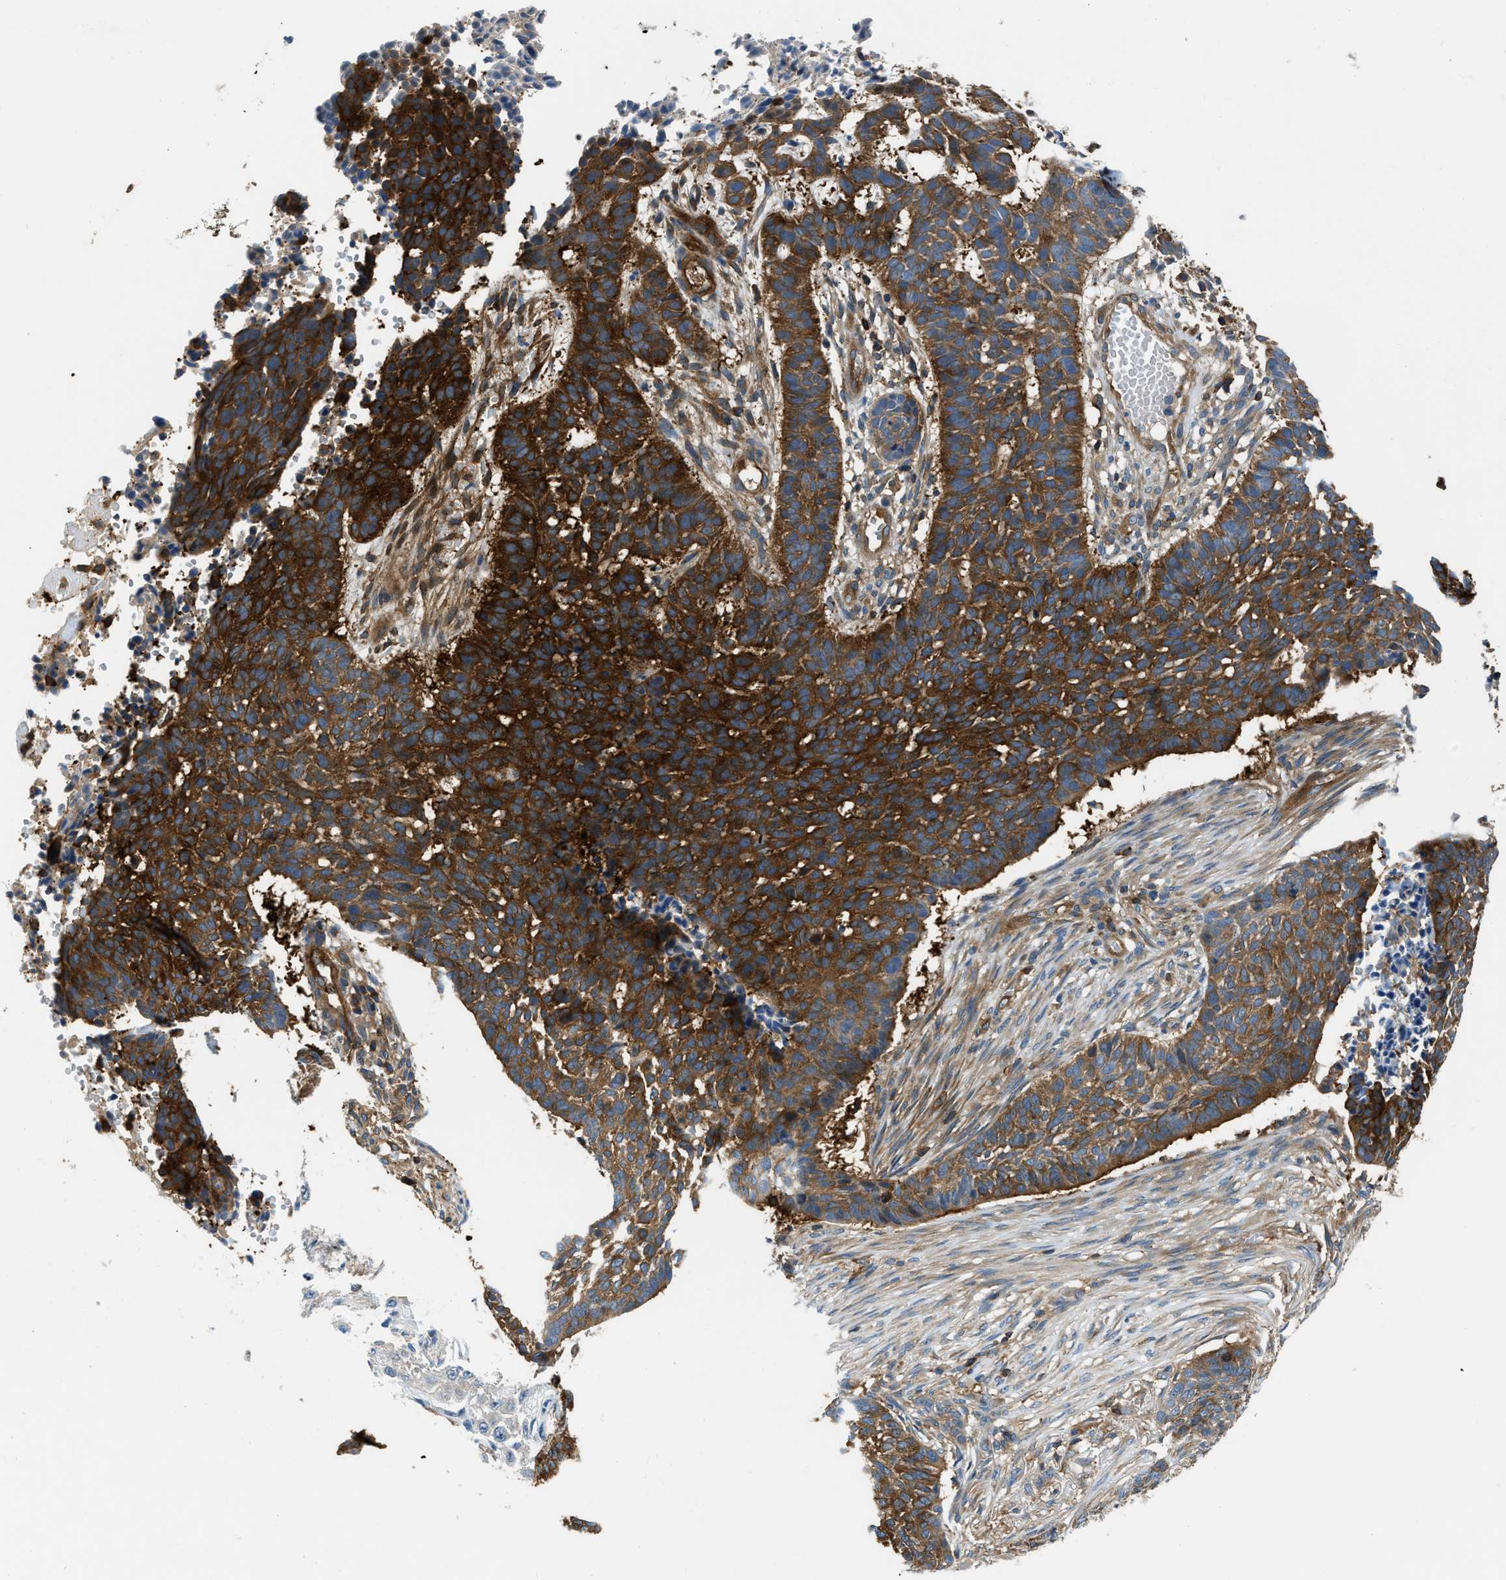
{"staining": {"intensity": "strong", "quantity": ">75%", "location": "cytoplasmic/membranous"}, "tissue": "skin cancer", "cell_type": "Tumor cells", "image_type": "cancer", "snomed": [{"axis": "morphology", "description": "Basal cell carcinoma"}, {"axis": "topography", "description": "Skin"}], "caption": "Strong cytoplasmic/membranous protein expression is present in approximately >75% of tumor cells in skin cancer.", "gene": "PFKP", "patient": {"sex": "male", "age": 85}}